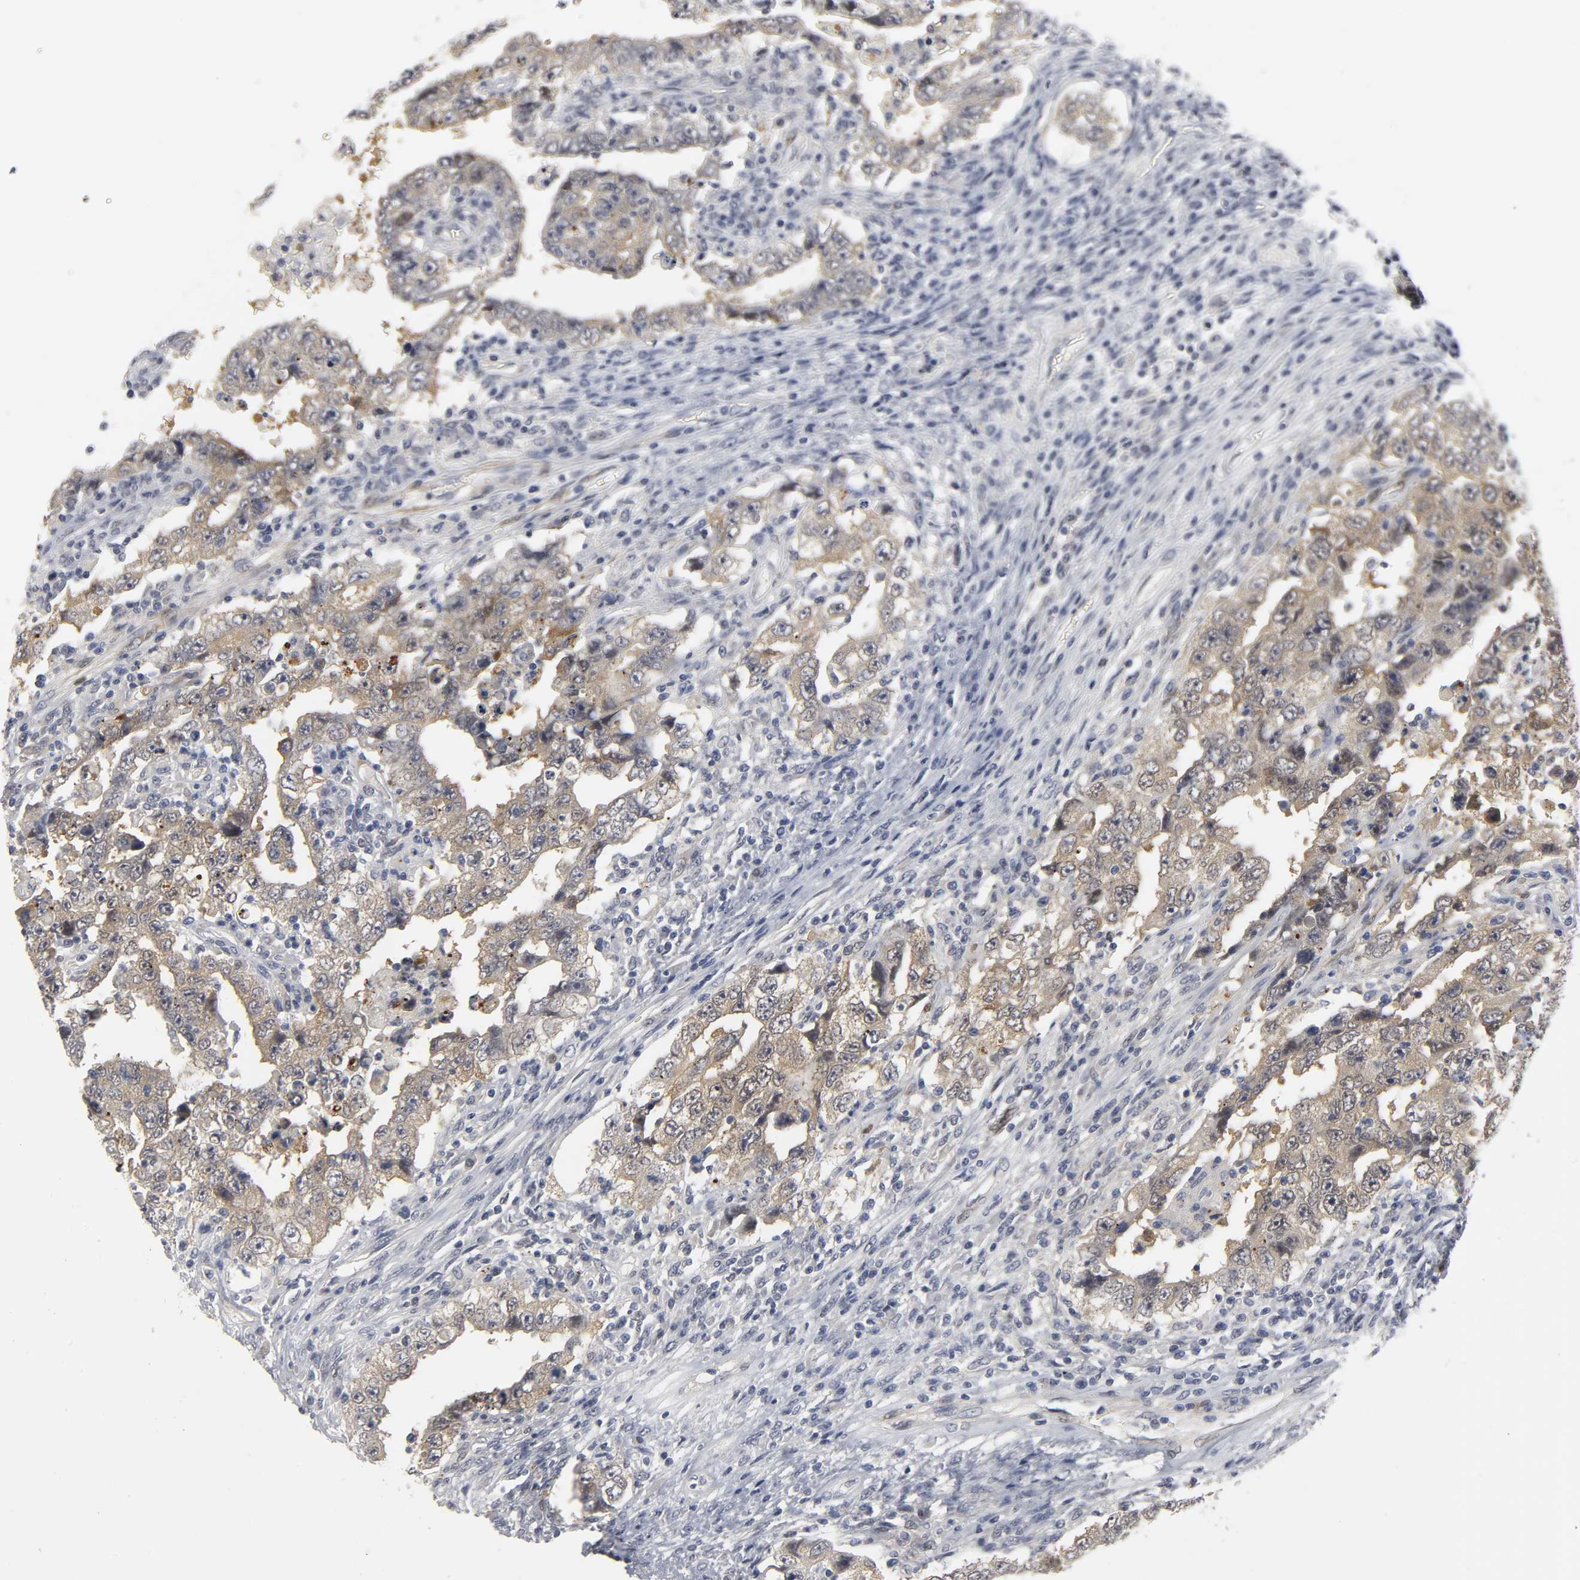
{"staining": {"intensity": "weak", "quantity": "25%-75%", "location": "cytoplasmic/membranous"}, "tissue": "testis cancer", "cell_type": "Tumor cells", "image_type": "cancer", "snomed": [{"axis": "morphology", "description": "Carcinoma, Embryonal, NOS"}, {"axis": "topography", "description": "Testis"}], "caption": "Protein expression analysis of human testis cancer (embryonal carcinoma) reveals weak cytoplasmic/membranous expression in about 25%-75% of tumor cells. (Stains: DAB (3,3'-diaminobenzidine) in brown, nuclei in blue, Microscopy: brightfield microscopy at high magnification).", "gene": "PDLIM3", "patient": {"sex": "male", "age": 26}}